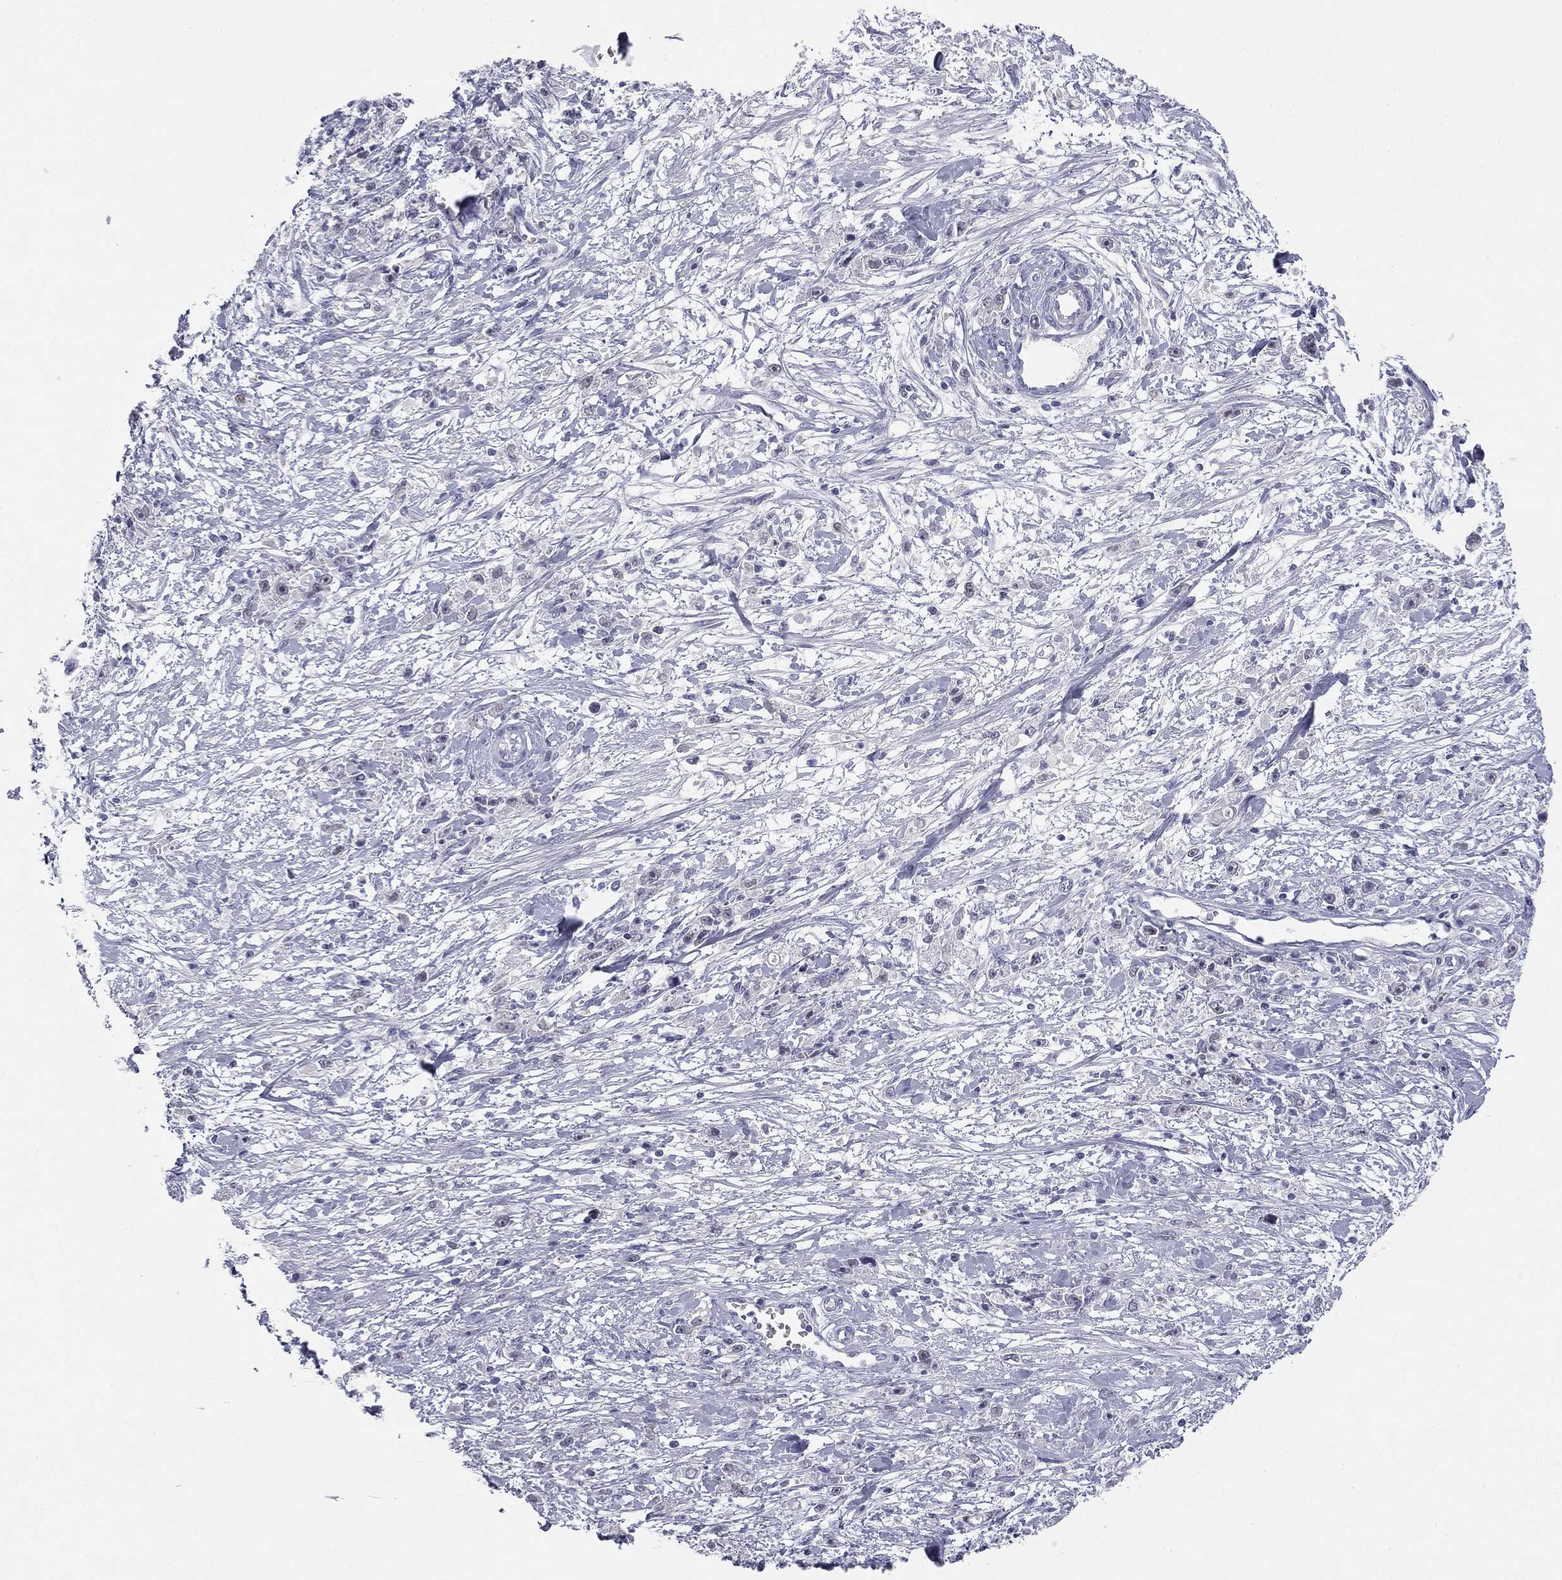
{"staining": {"intensity": "negative", "quantity": "none", "location": "none"}, "tissue": "stomach cancer", "cell_type": "Tumor cells", "image_type": "cancer", "snomed": [{"axis": "morphology", "description": "Adenocarcinoma, NOS"}, {"axis": "topography", "description": "Stomach"}], "caption": "A high-resolution photomicrograph shows IHC staining of stomach cancer, which exhibits no significant staining in tumor cells.", "gene": "TFAP2B", "patient": {"sex": "female", "age": 59}}